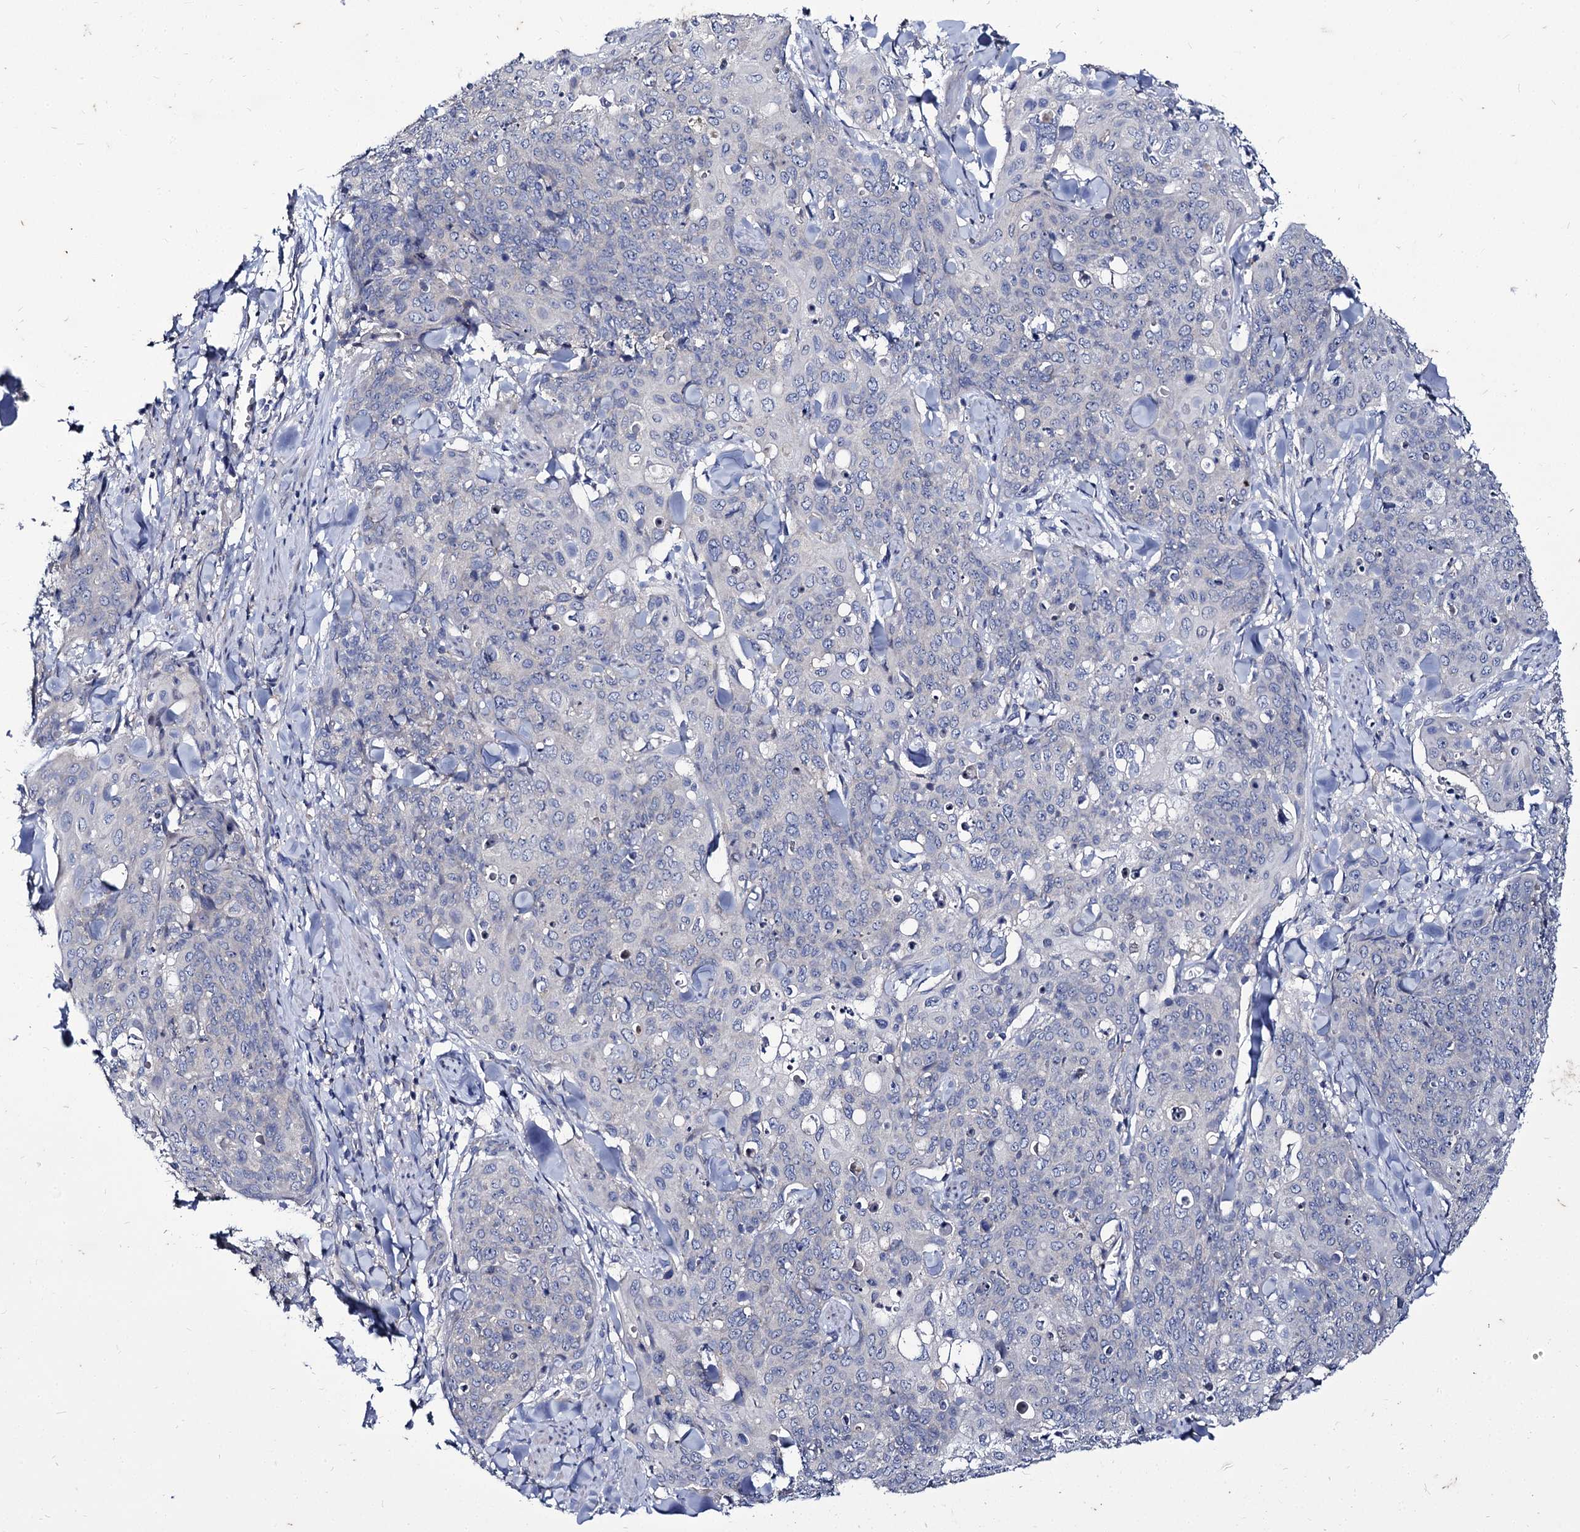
{"staining": {"intensity": "negative", "quantity": "none", "location": "none"}, "tissue": "skin cancer", "cell_type": "Tumor cells", "image_type": "cancer", "snomed": [{"axis": "morphology", "description": "Squamous cell carcinoma, NOS"}, {"axis": "topography", "description": "Skin"}, {"axis": "topography", "description": "Vulva"}], "caption": "A high-resolution photomicrograph shows immunohistochemistry staining of squamous cell carcinoma (skin), which displays no significant positivity in tumor cells.", "gene": "PANX2", "patient": {"sex": "female", "age": 85}}